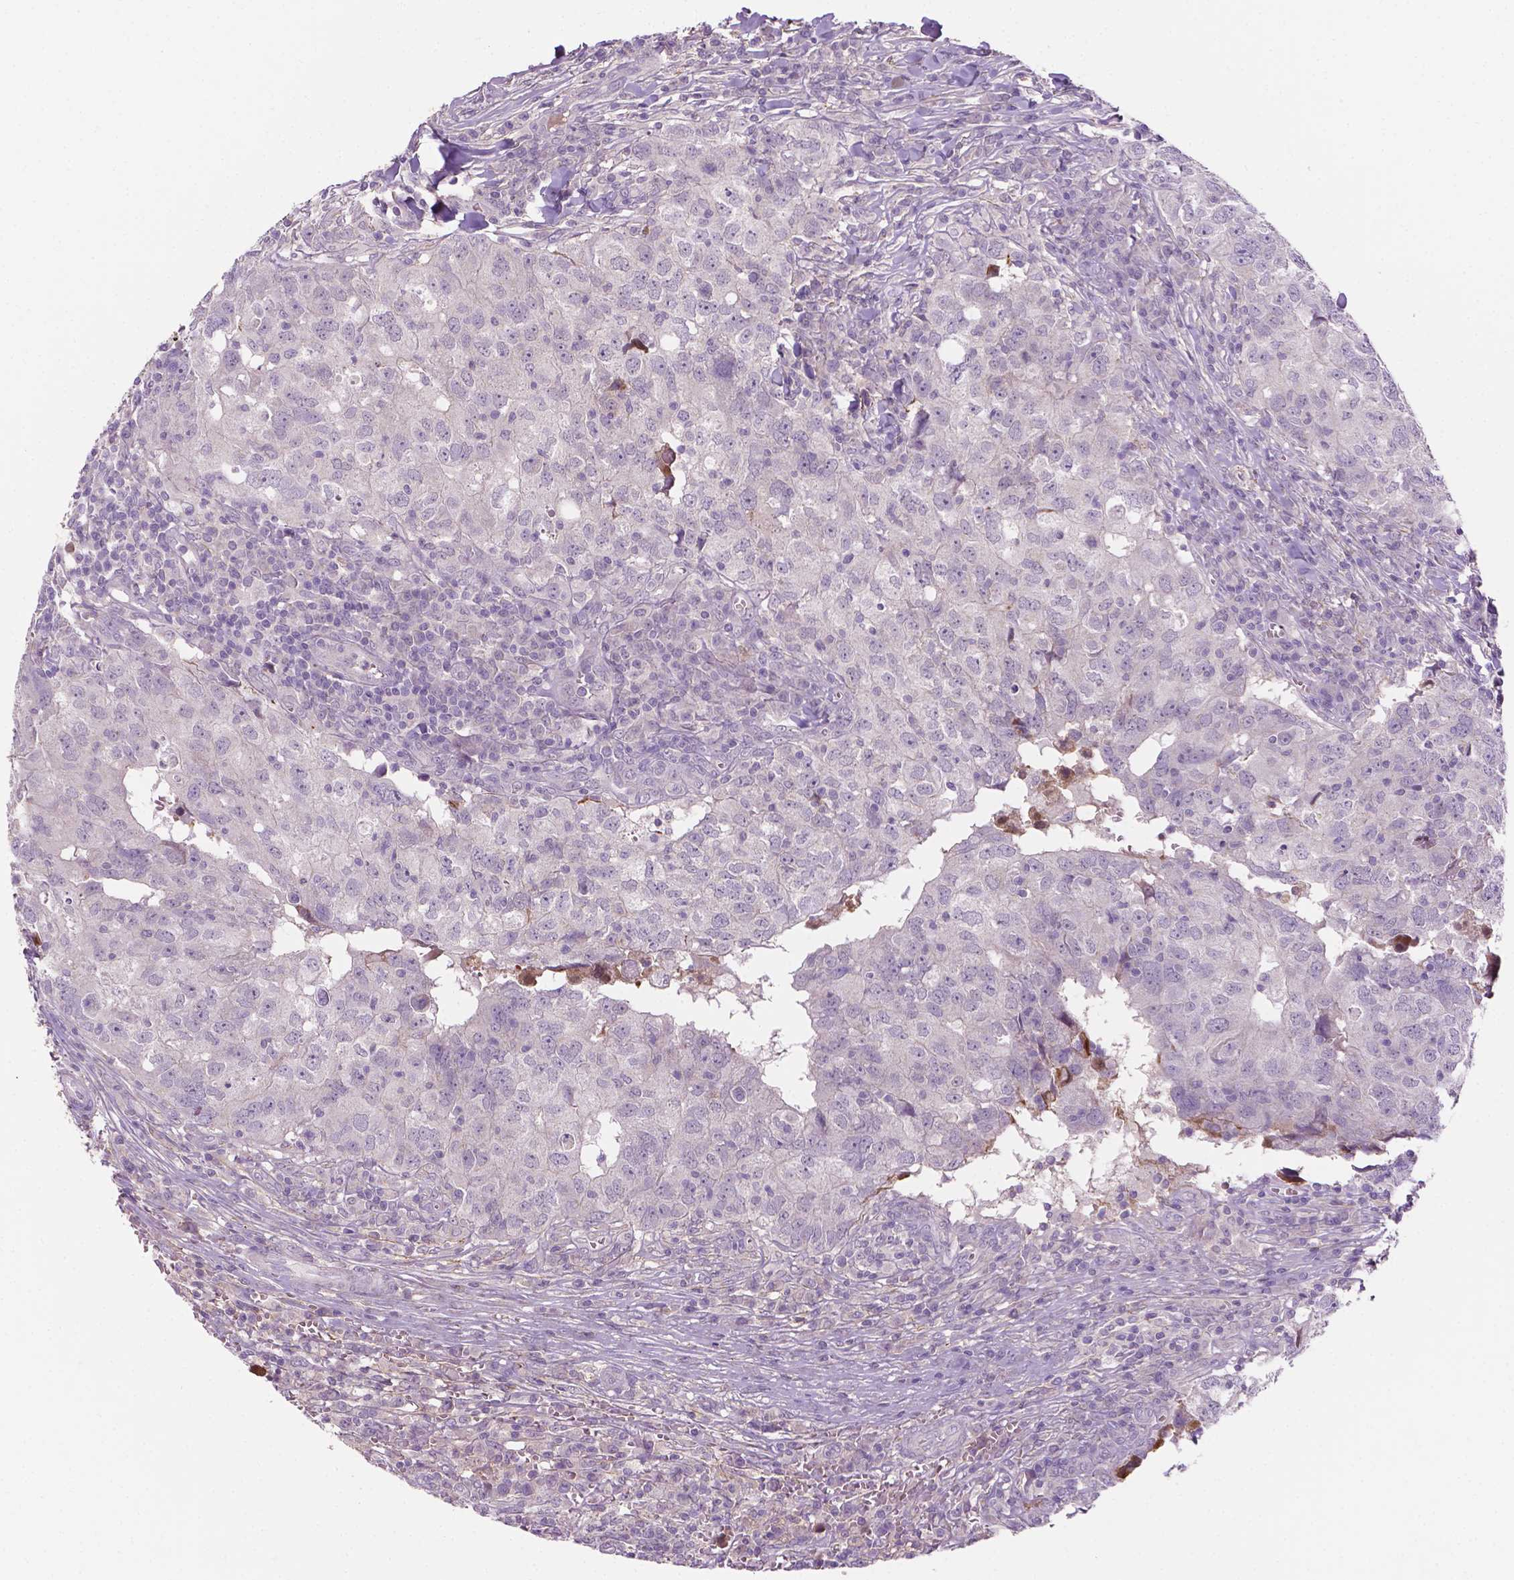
{"staining": {"intensity": "negative", "quantity": "none", "location": "none"}, "tissue": "breast cancer", "cell_type": "Tumor cells", "image_type": "cancer", "snomed": [{"axis": "morphology", "description": "Duct carcinoma"}, {"axis": "topography", "description": "Breast"}], "caption": "Micrograph shows no protein expression in tumor cells of breast cancer tissue.", "gene": "FBLN1", "patient": {"sex": "female", "age": 30}}